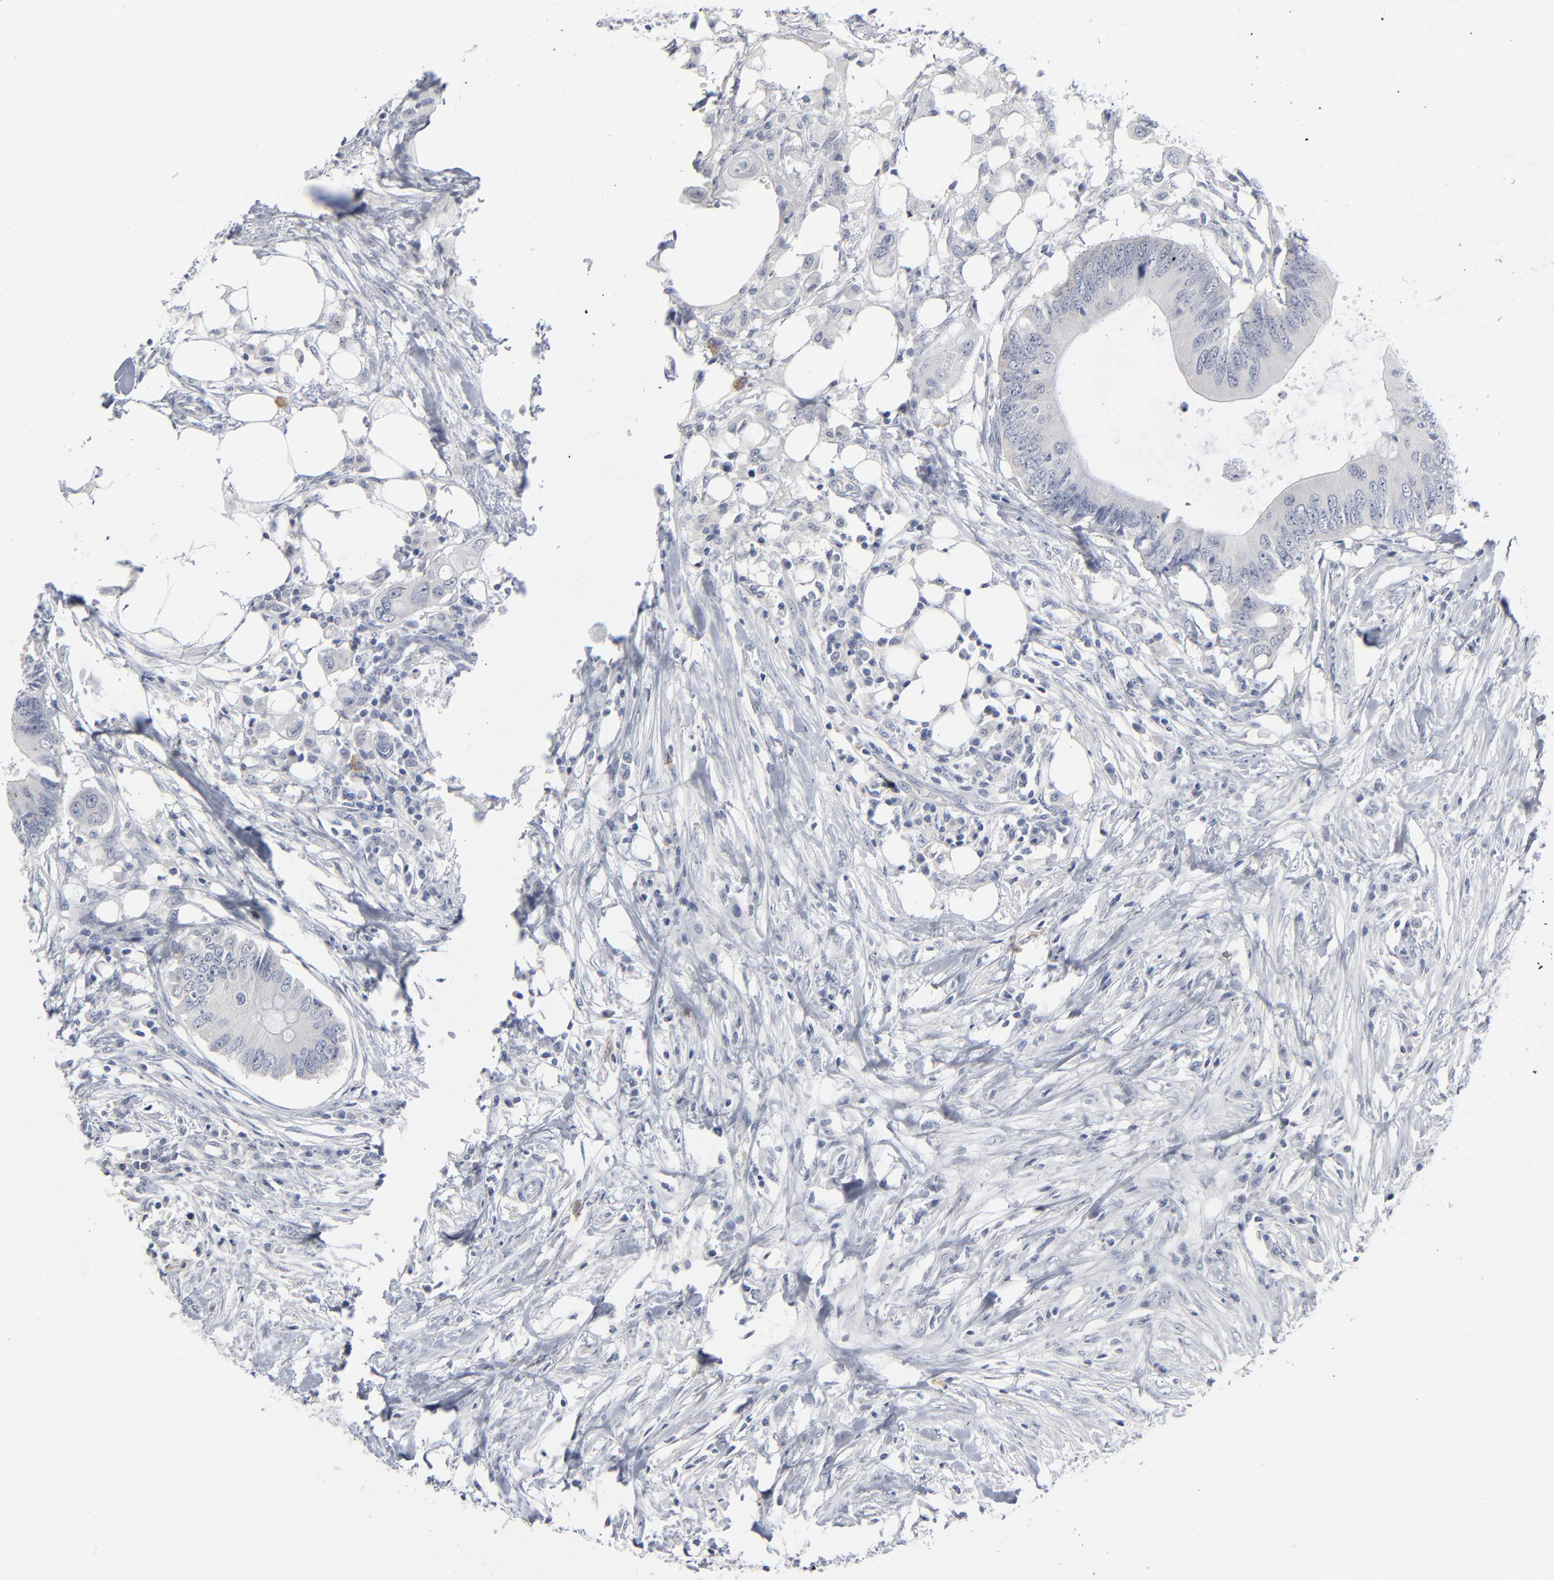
{"staining": {"intensity": "negative", "quantity": "none", "location": "none"}, "tissue": "colorectal cancer", "cell_type": "Tumor cells", "image_type": "cancer", "snomed": [{"axis": "morphology", "description": "Adenocarcinoma, NOS"}, {"axis": "topography", "description": "Colon"}], "caption": "Immunohistochemistry micrograph of adenocarcinoma (colorectal) stained for a protein (brown), which reveals no positivity in tumor cells.", "gene": "PAGE1", "patient": {"sex": "male", "age": 71}}